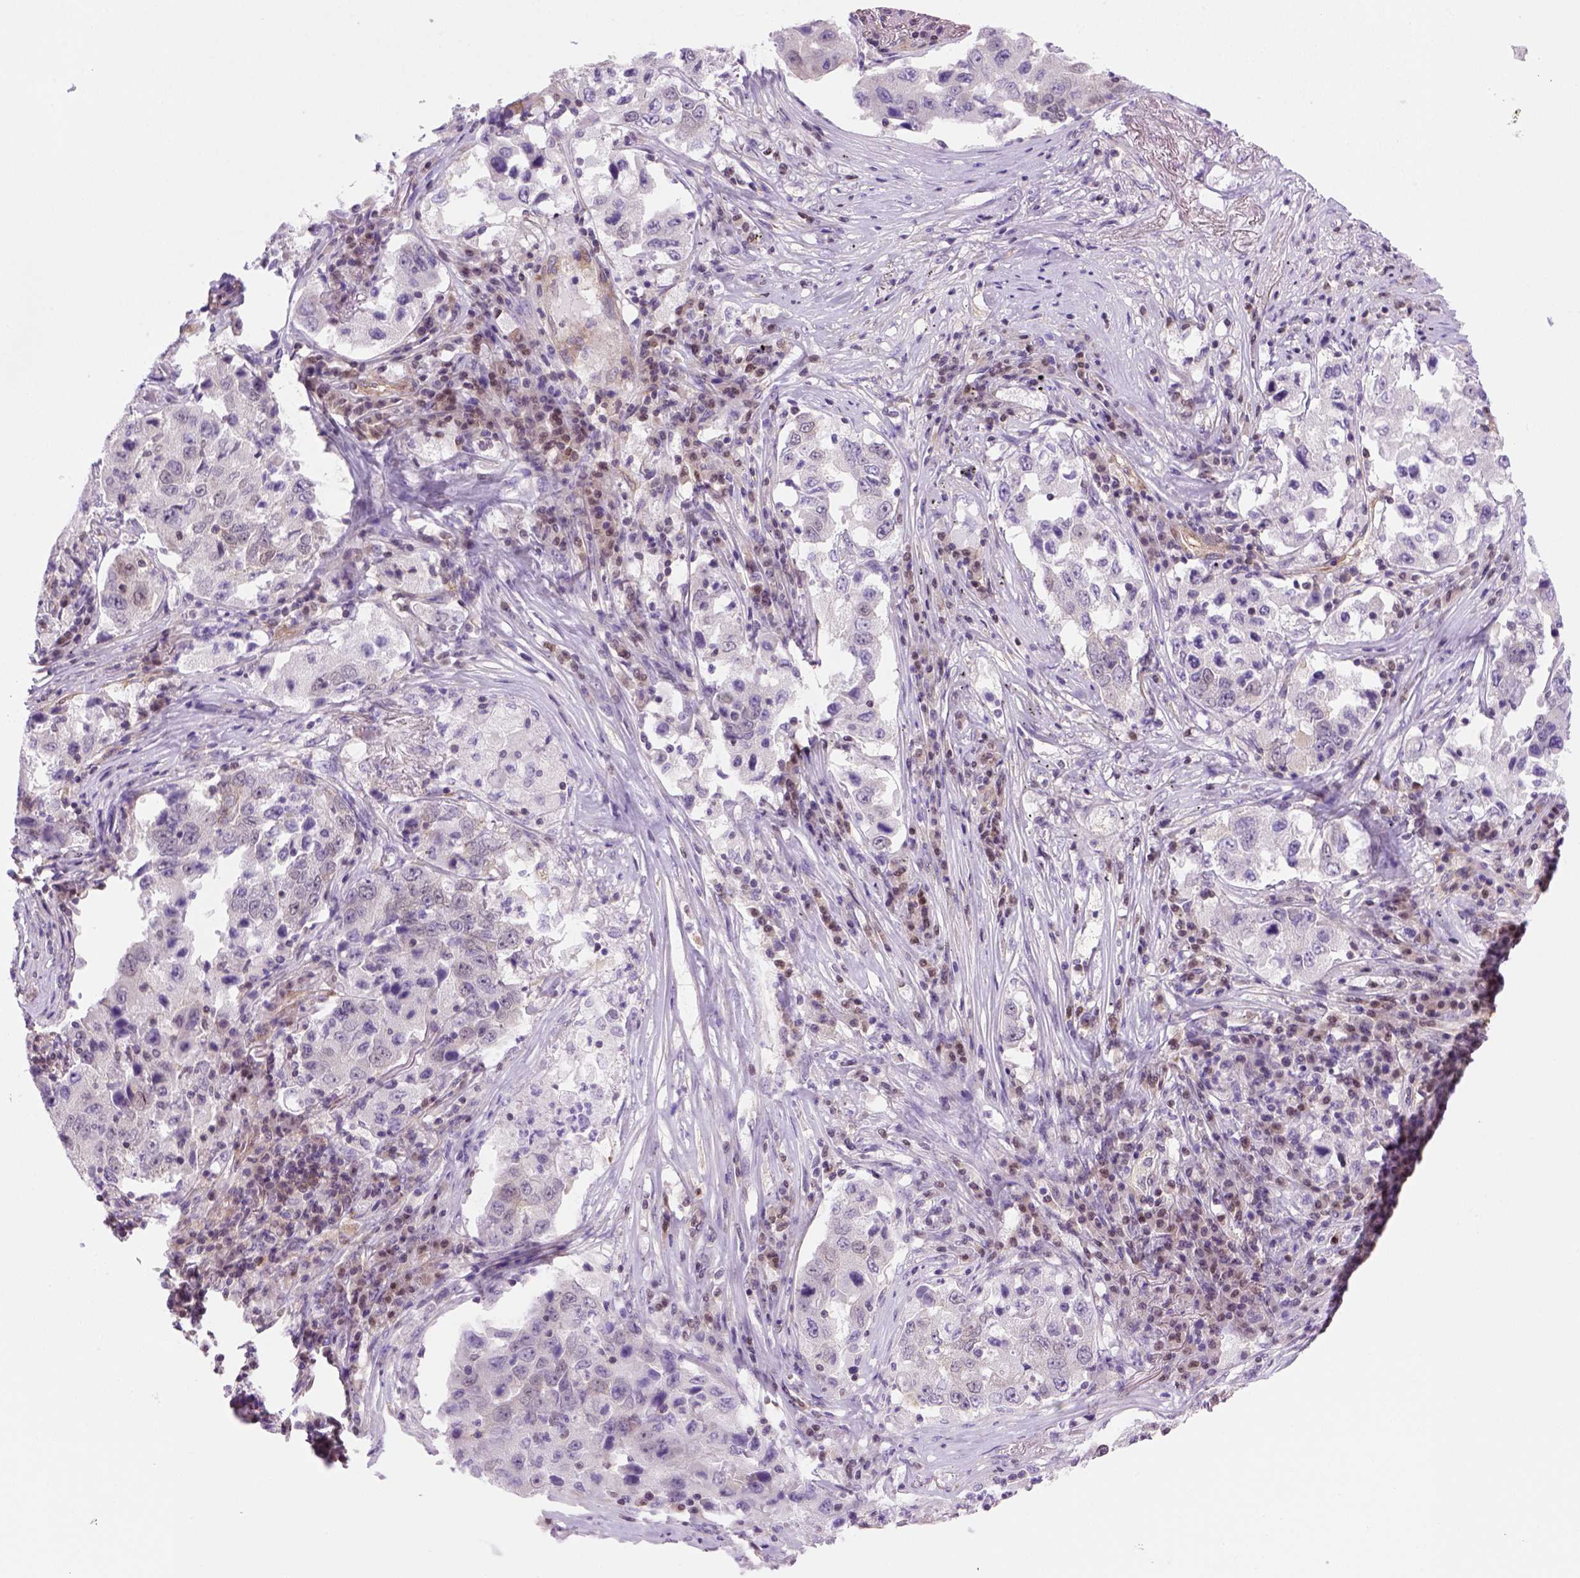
{"staining": {"intensity": "negative", "quantity": "none", "location": "none"}, "tissue": "lung cancer", "cell_type": "Tumor cells", "image_type": "cancer", "snomed": [{"axis": "morphology", "description": "Adenocarcinoma, NOS"}, {"axis": "topography", "description": "Lung"}], "caption": "Tumor cells are negative for protein expression in human lung cancer (adenocarcinoma).", "gene": "MGMT", "patient": {"sex": "male", "age": 73}}